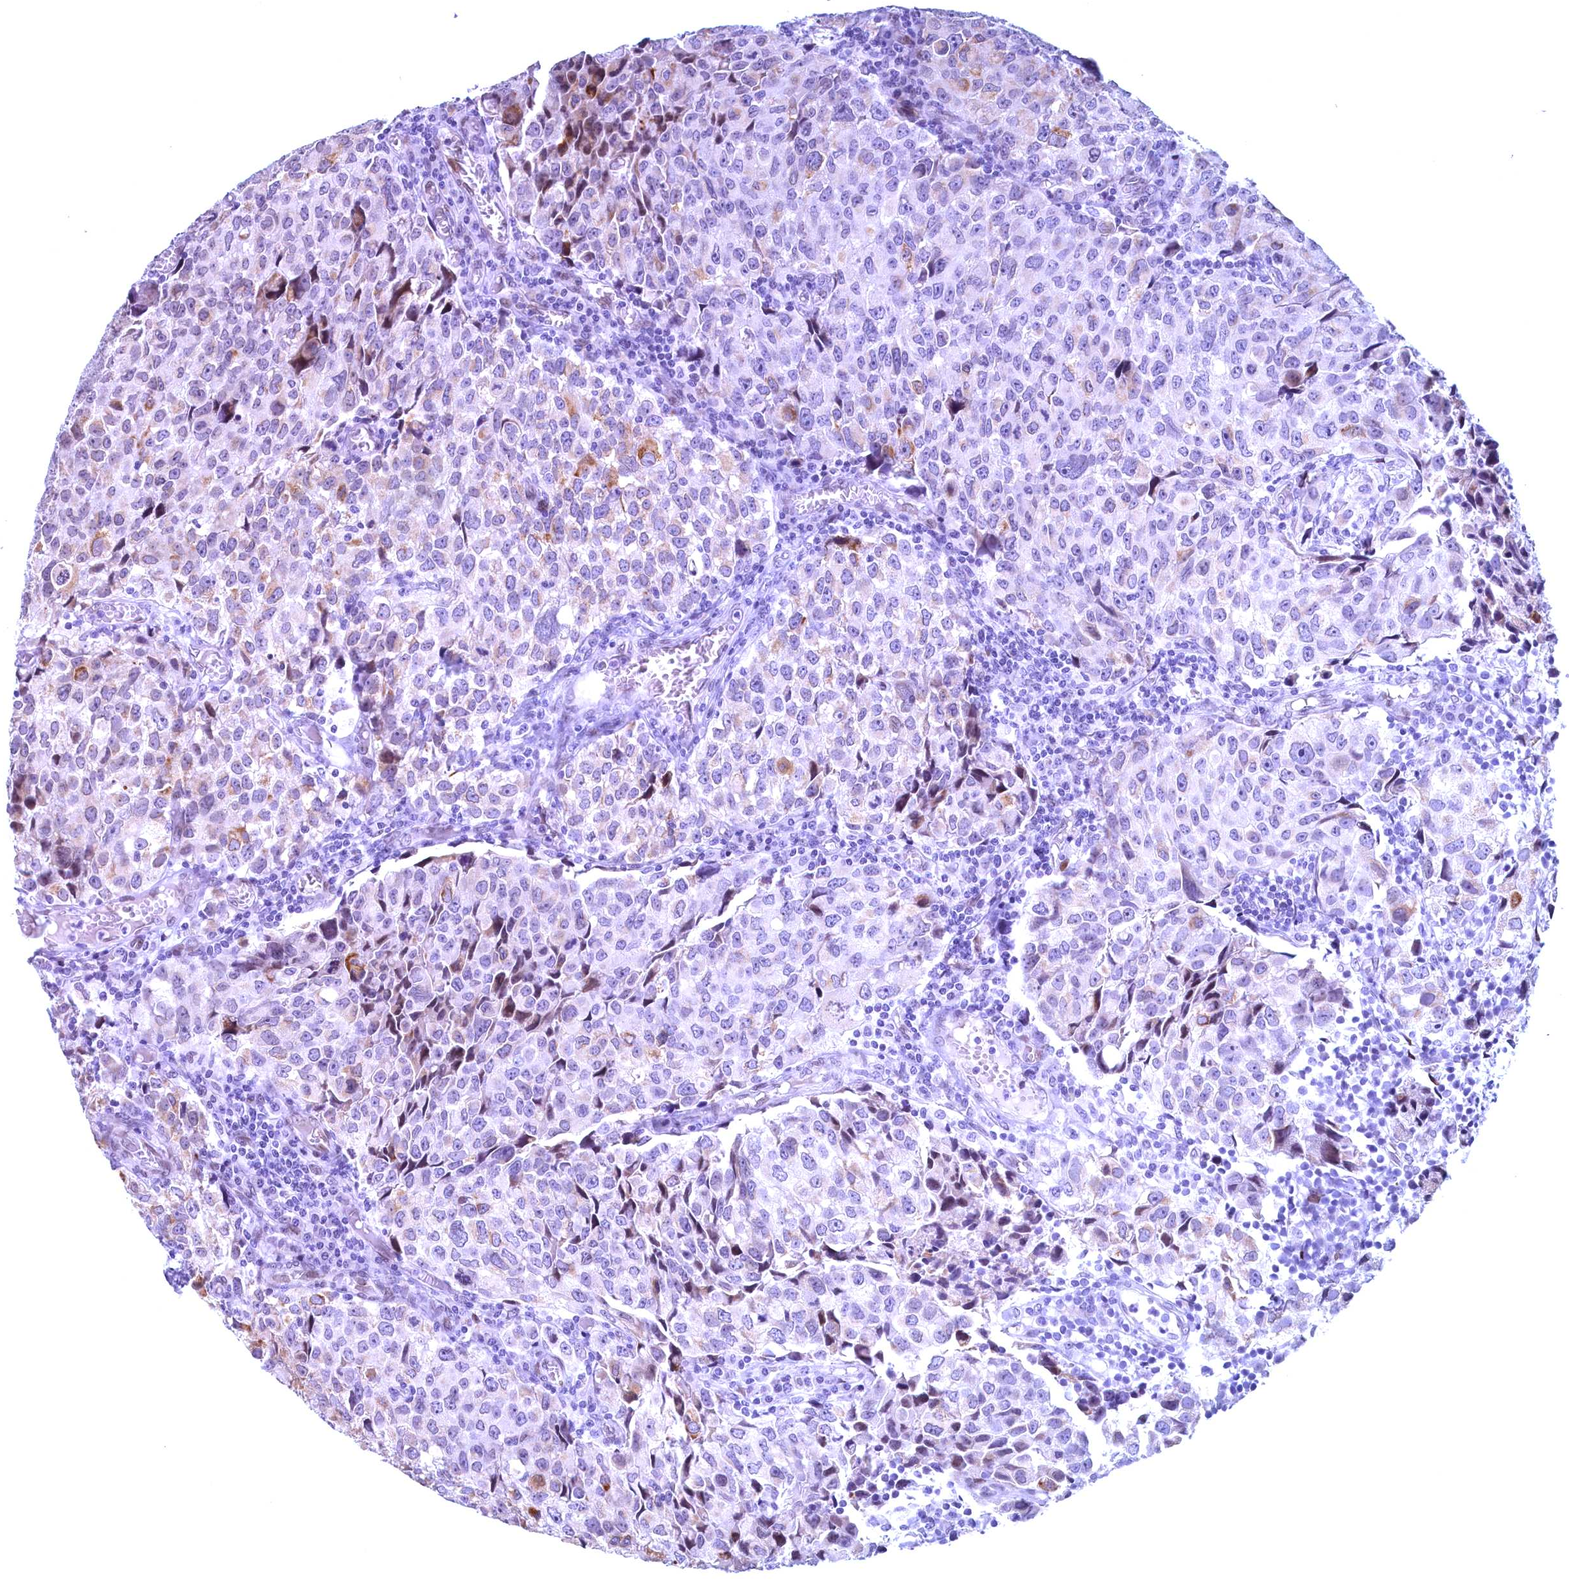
{"staining": {"intensity": "negative", "quantity": "none", "location": "none"}, "tissue": "urothelial cancer", "cell_type": "Tumor cells", "image_type": "cancer", "snomed": [{"axis": "morphology", "description": "Urothelial carcinoma, High grade"}, {"axis": "topography", "description": "Urinary bladder"}], "caption": "High-grade urothelial carcinoma was stained to show a protein in brown. There is no significant staining in tumor cells.", "gene": "GPSM1", "patient": {"sex": "female", "age": 75}}